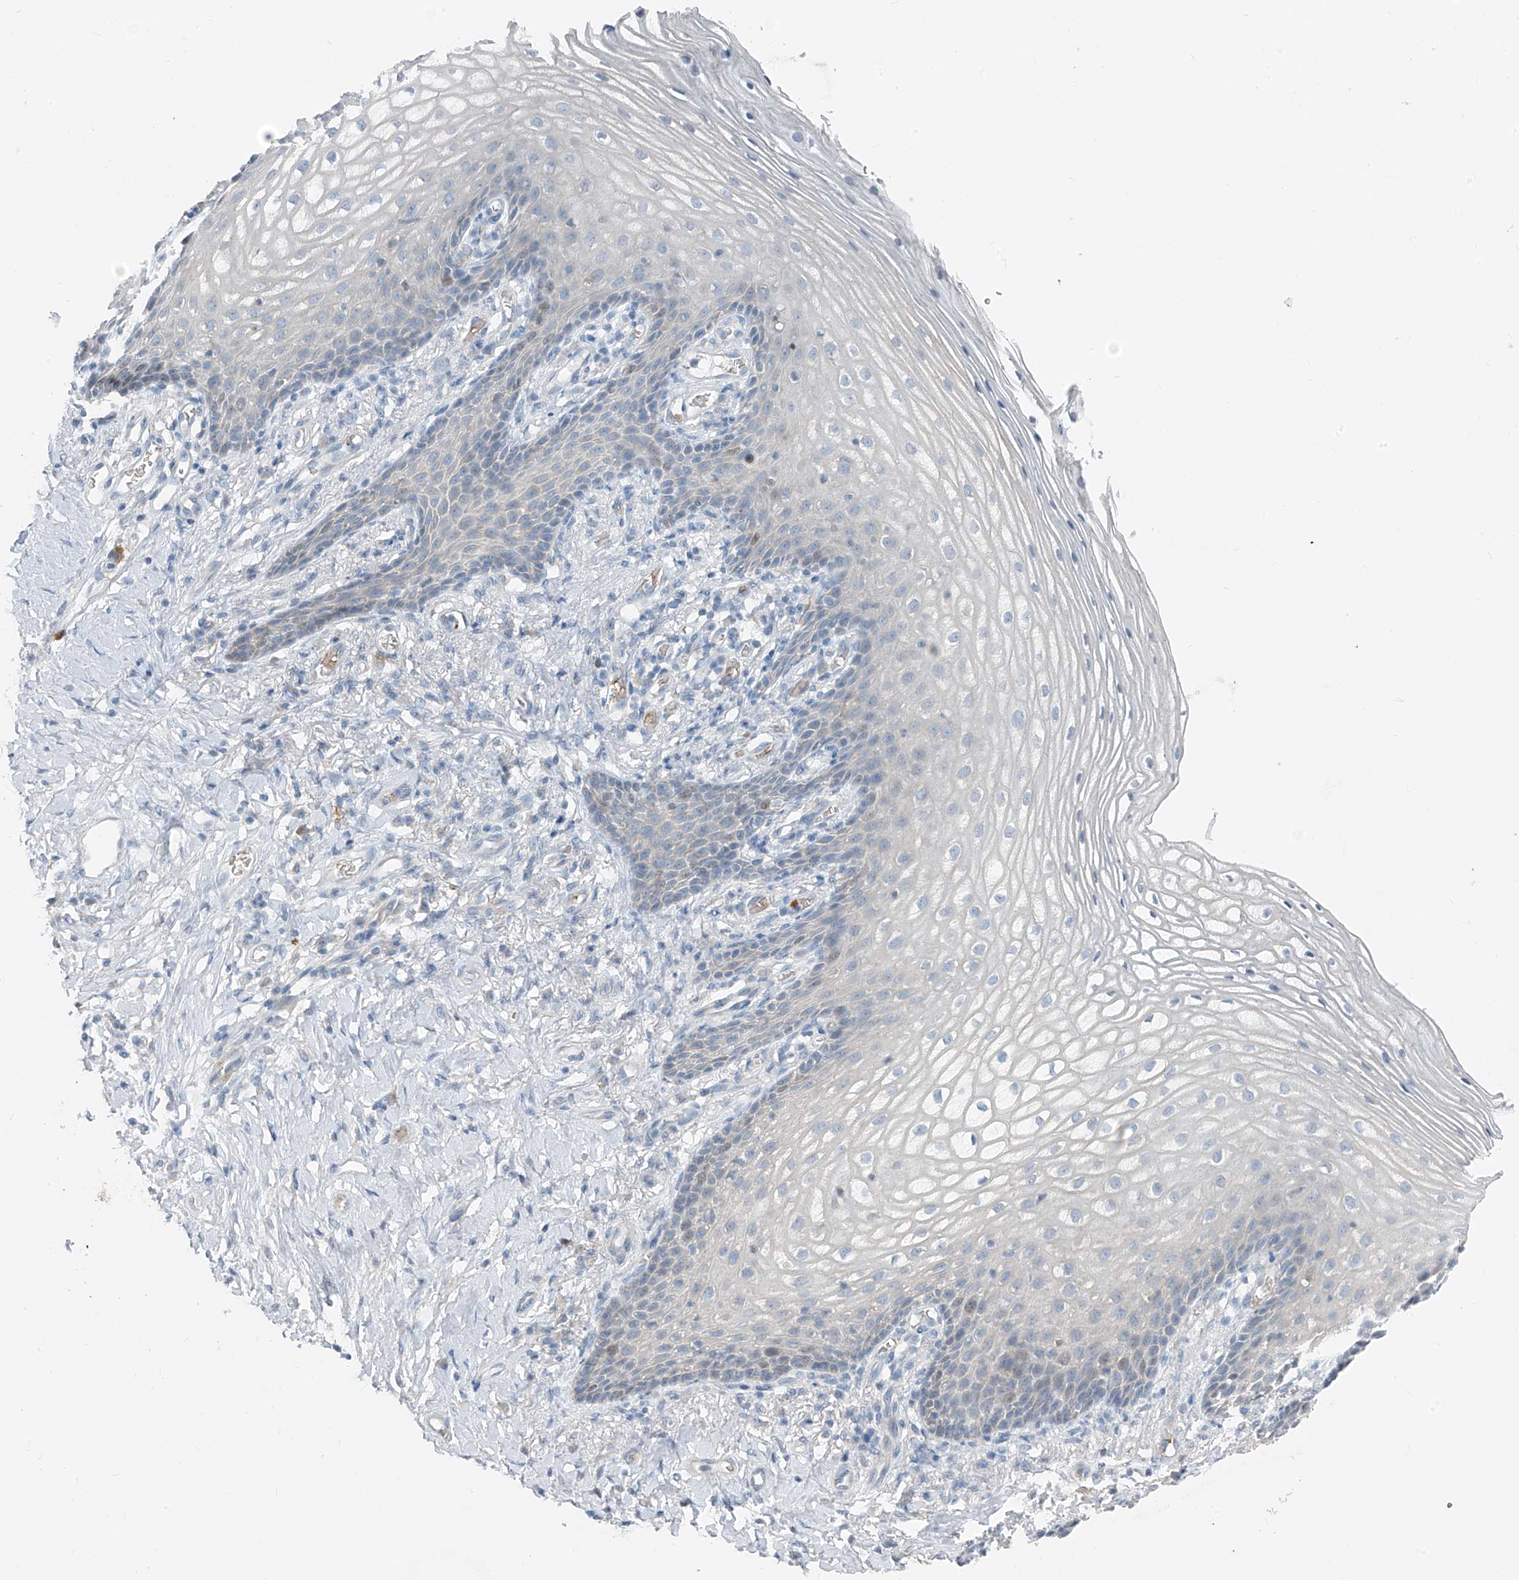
{"staining": {"intensity": "negative", "quantity": "none", "location": "none"}, "tissue": "vagina", "cell_type": "Squamous epithelial cells", "image_type": "normal", "snomed": [{"axis": "morphology", "description": "Normal tissue, NOS"}, {"axis": "topography", "description": "Vagina"}], "caption": "Squamous epithelial cells show no significant protein expression in unremarkable vagina.", "gene": "FGD2", "patient": {"sex": "female", "age": 60}}